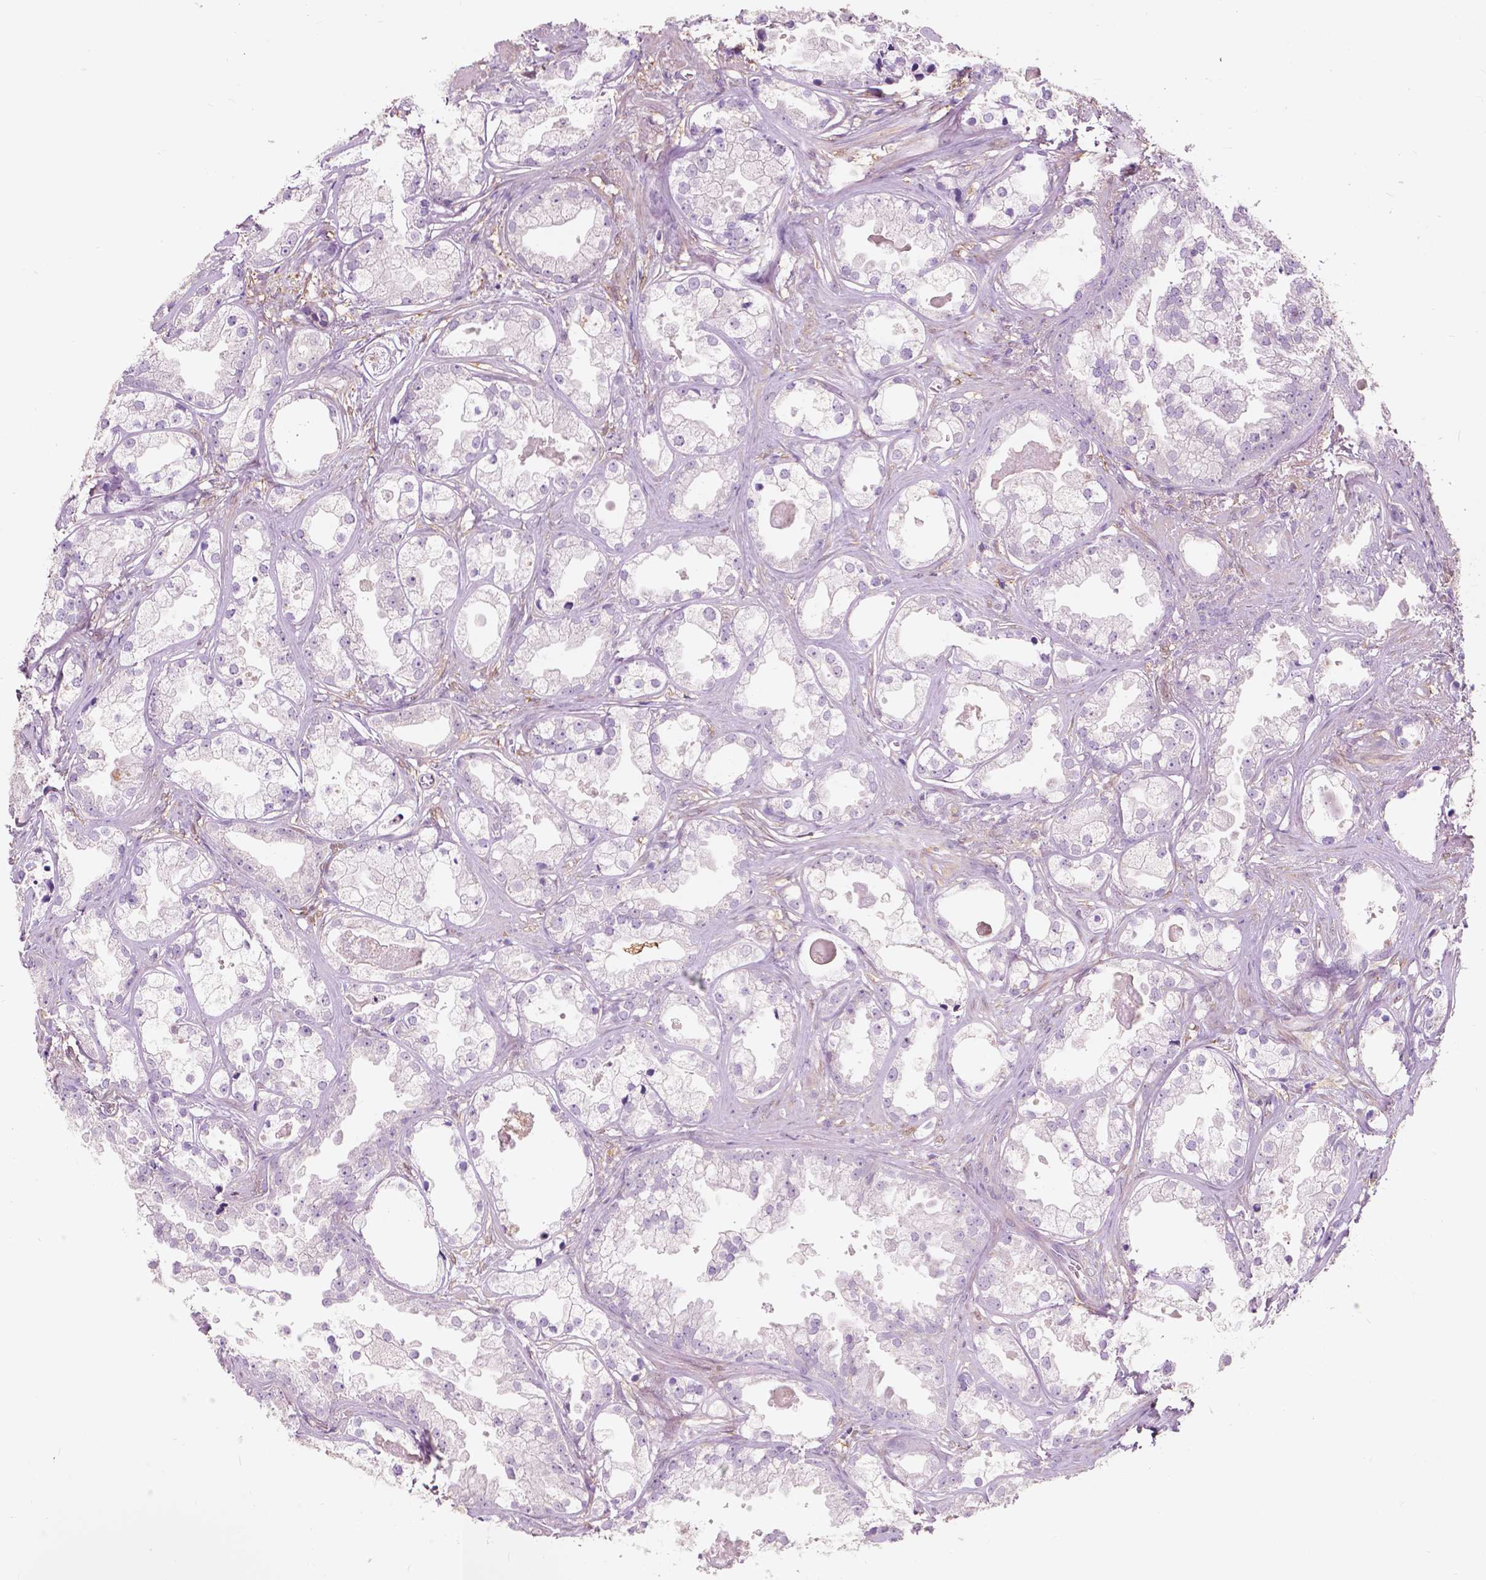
{"staining": {"intensity": "negative", "quantity": "none", "location": "none"}, "tissue": "prostate cancer", "cell_type": "Tumor cells", "image_type": "cancer", "snomed": [{"axis": "morphology", "description": "Adenocarcinoma, Low grade"}, {"axis": "topography", "description": "Prostate"}], "caption": "Human prostate cancer (low-grade adenocarcinoma) stained for a protein using IHC shows no staining in tumor cells.", "gene": "GPR37", "patient": {"sex": "male", "age": 65}}